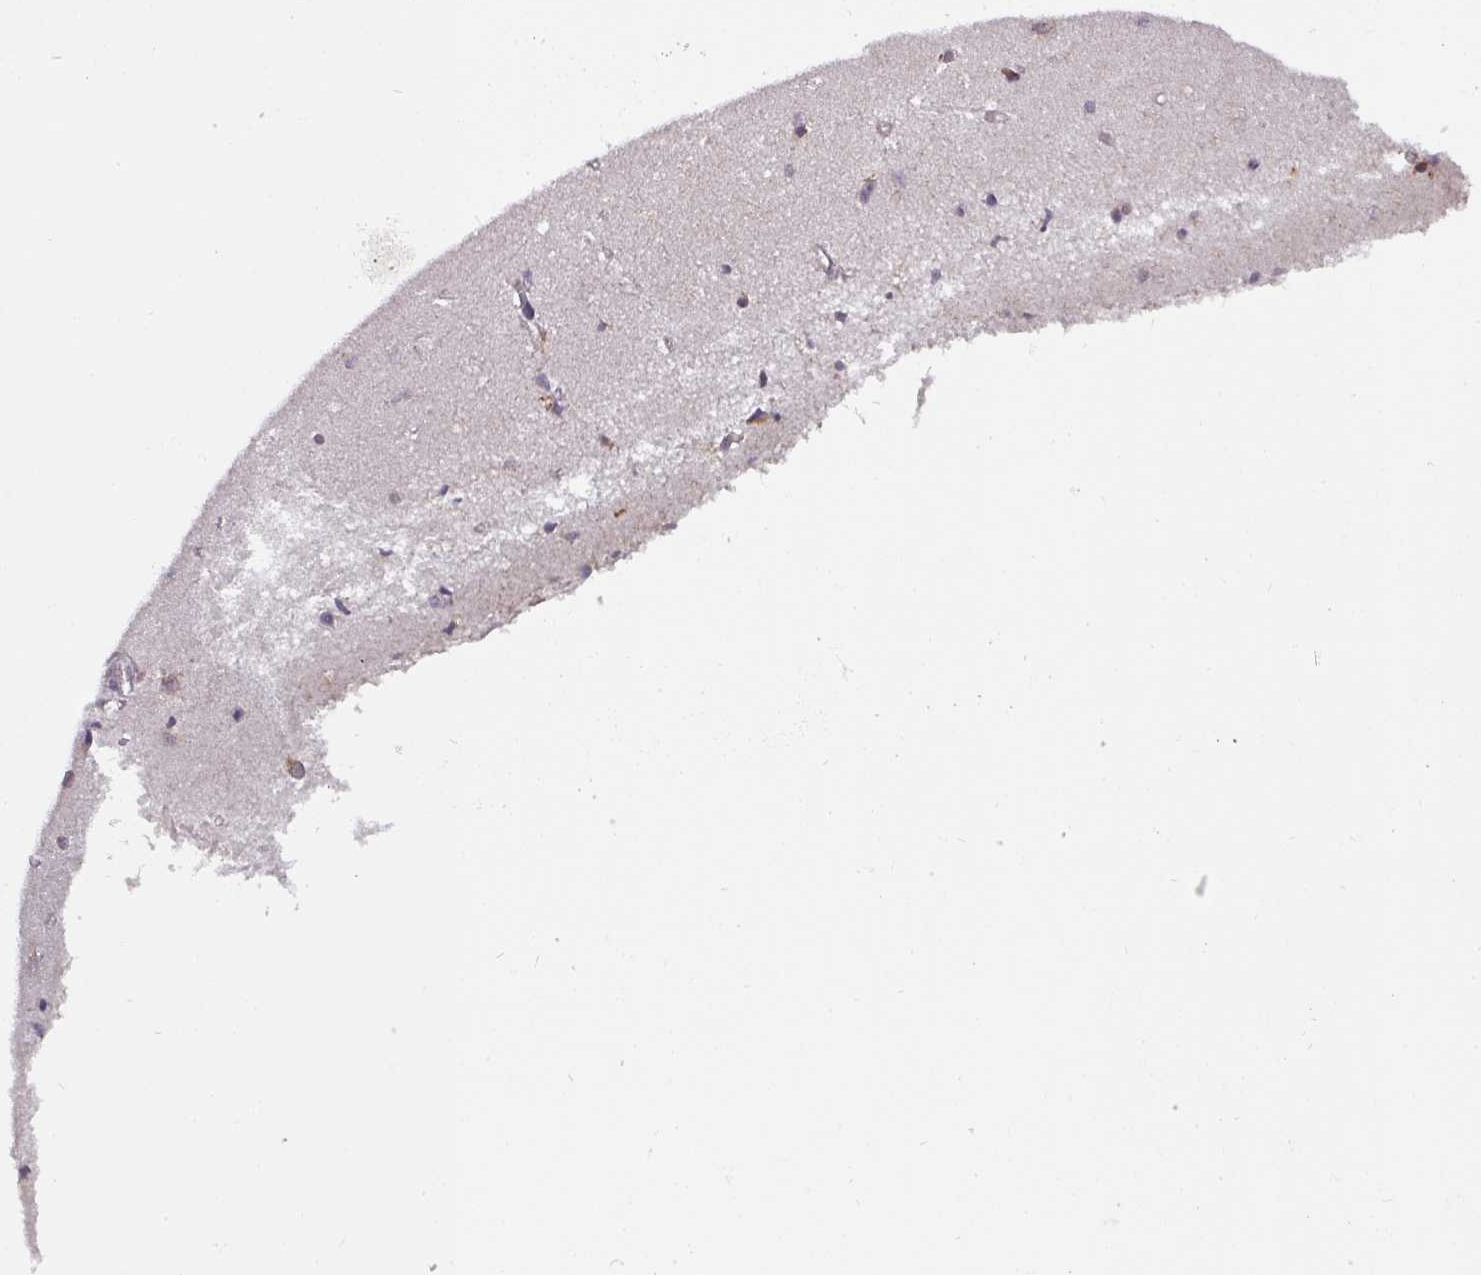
{"staining": {"intensity": "weak", "quantity": "25%-75%", "location": "cytoplasmic/membranous"}, "tissue": "cerebral cortex", "cell_type": "Endothelial cells", "image_type": "normal", "snomed": [{"axis": "morphology", "description": "Normal tissue, NOS"}, {"axis": "topography", "description": "Cerebral cortex"}], "caption": "Immunohistochemistry (IHC) (DAB) staining of unremarkable human cerebral cortex reveals weak cytoplasmic/membranous protein staining in approximately 25%-75% of endothelial cells.", "gene": "MRPS16", "patient": {"sex": "female", "age": 64}}